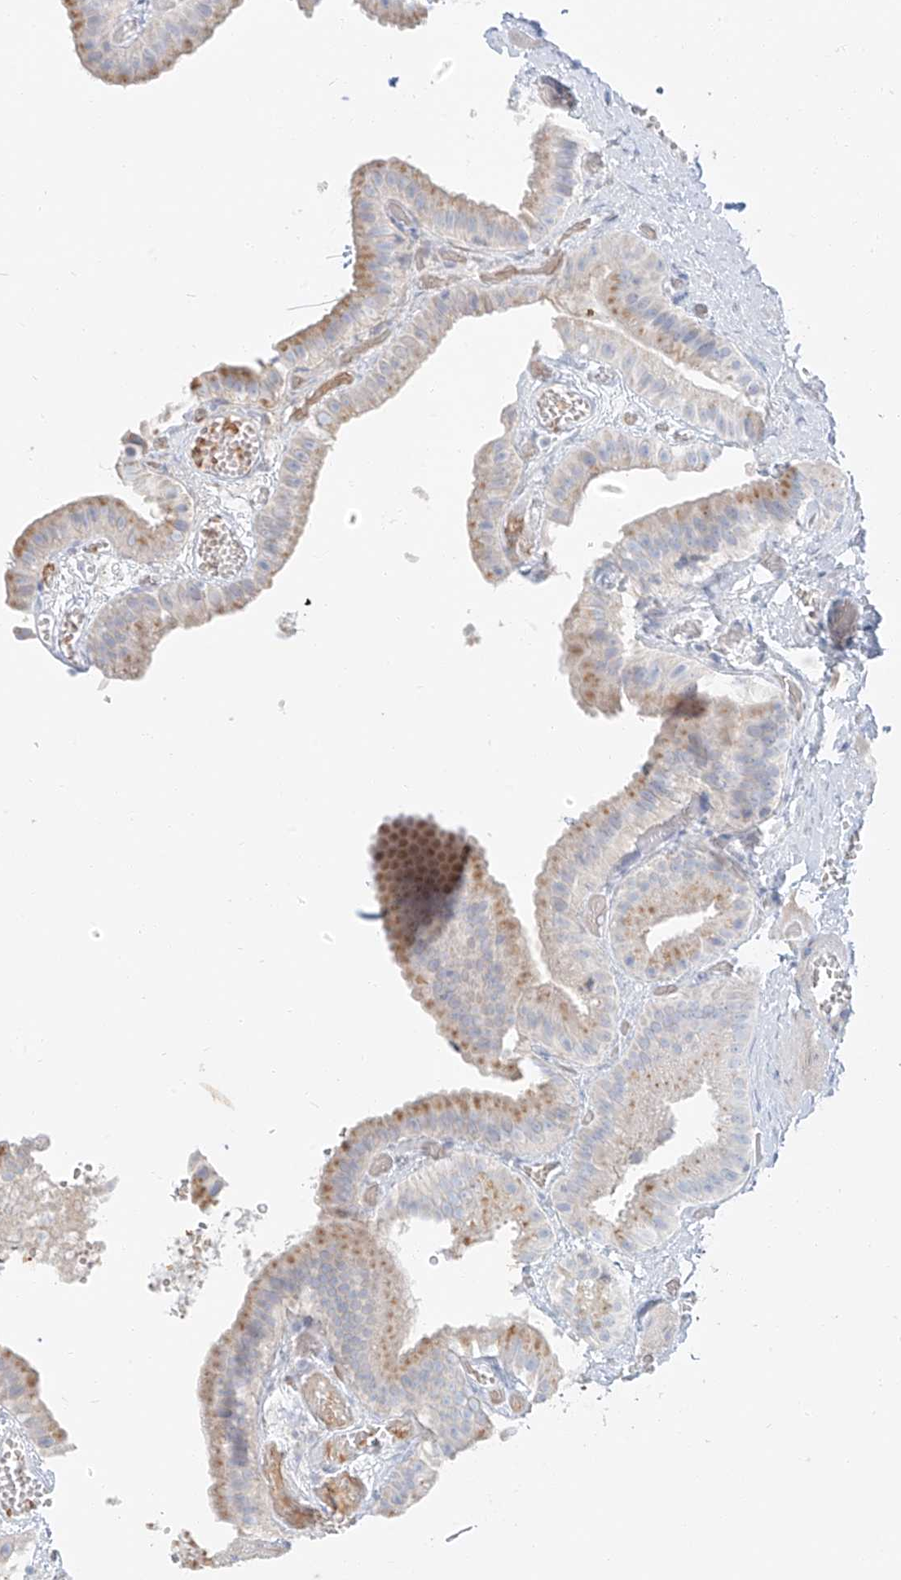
{"staining": {"intensity": "moderate", "quantity": "<25%", "location": "cytoplasmic/membranous"}, "tissue": "gallbladder", "cell_type": "Glandular cells", "image_type": "normal", "snomed": [{"axis": "morphology", "description": "Normal tissue, NOS"}, {"axis": "topography", "description": "Gallbladder"}], "caption": "There is low levels of moderate cytoplasmic/membranous positivity in glandular cells of unremarkable gallbladder, as demonstrated by immunohistochemical staining (brown color).", "gene": "PGC", "patient": {"sex": "female", "age": 64}}